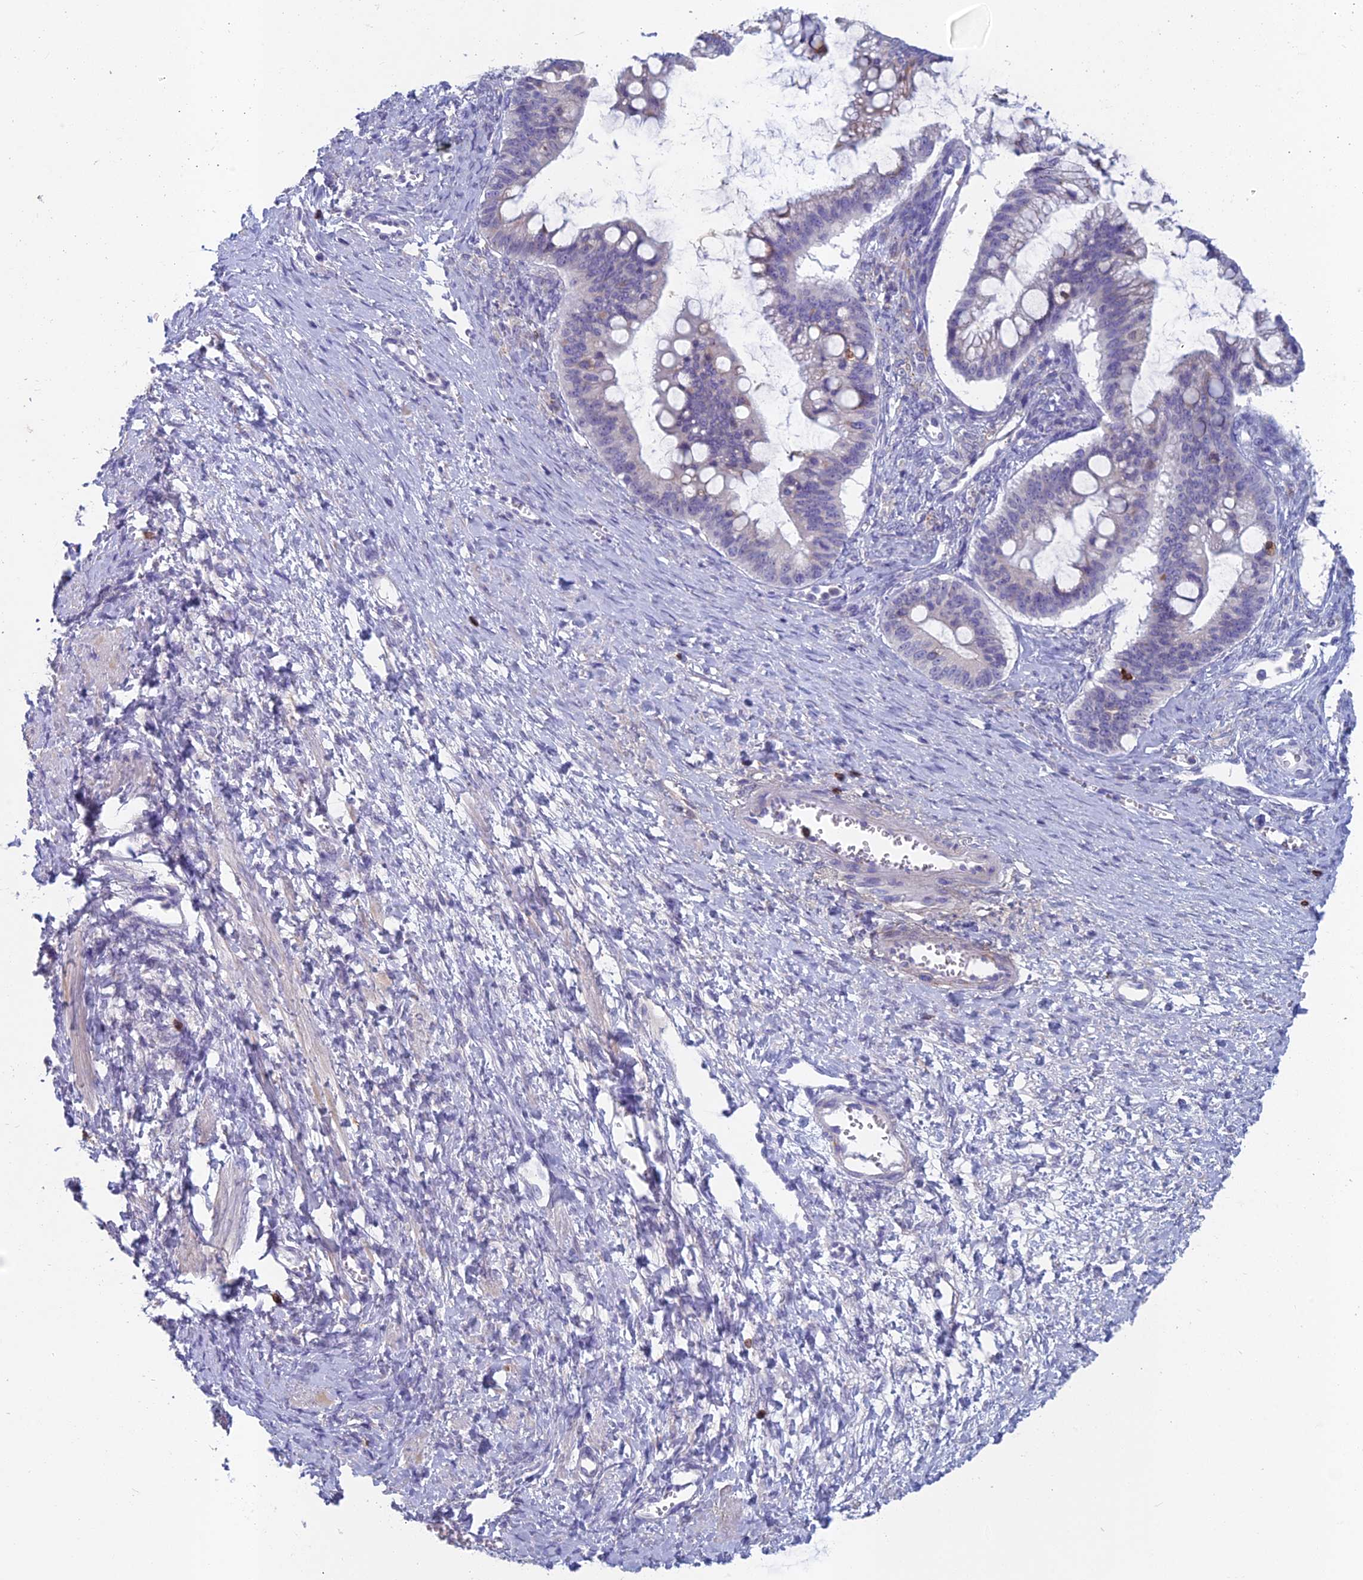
{"staining": {"intensity": "negative", "quantity": "none", "location": "none"}, "tissue": "ovarian cancer", "cell_type": "Tumor cells", "image_type": "cancer", "snomed": [{"axis": "morphology", "description": "Cystadenocarcinoma, mucinous, NOS"}, {"axis": "topography", "description": "Ovary"}], "caption": "Tumor cells show no significant protein staining in ovarian mucinous cystadenocarcinoma.", "gene": "ABI3BP", "patient": {"sex": "female", "age": 73}}